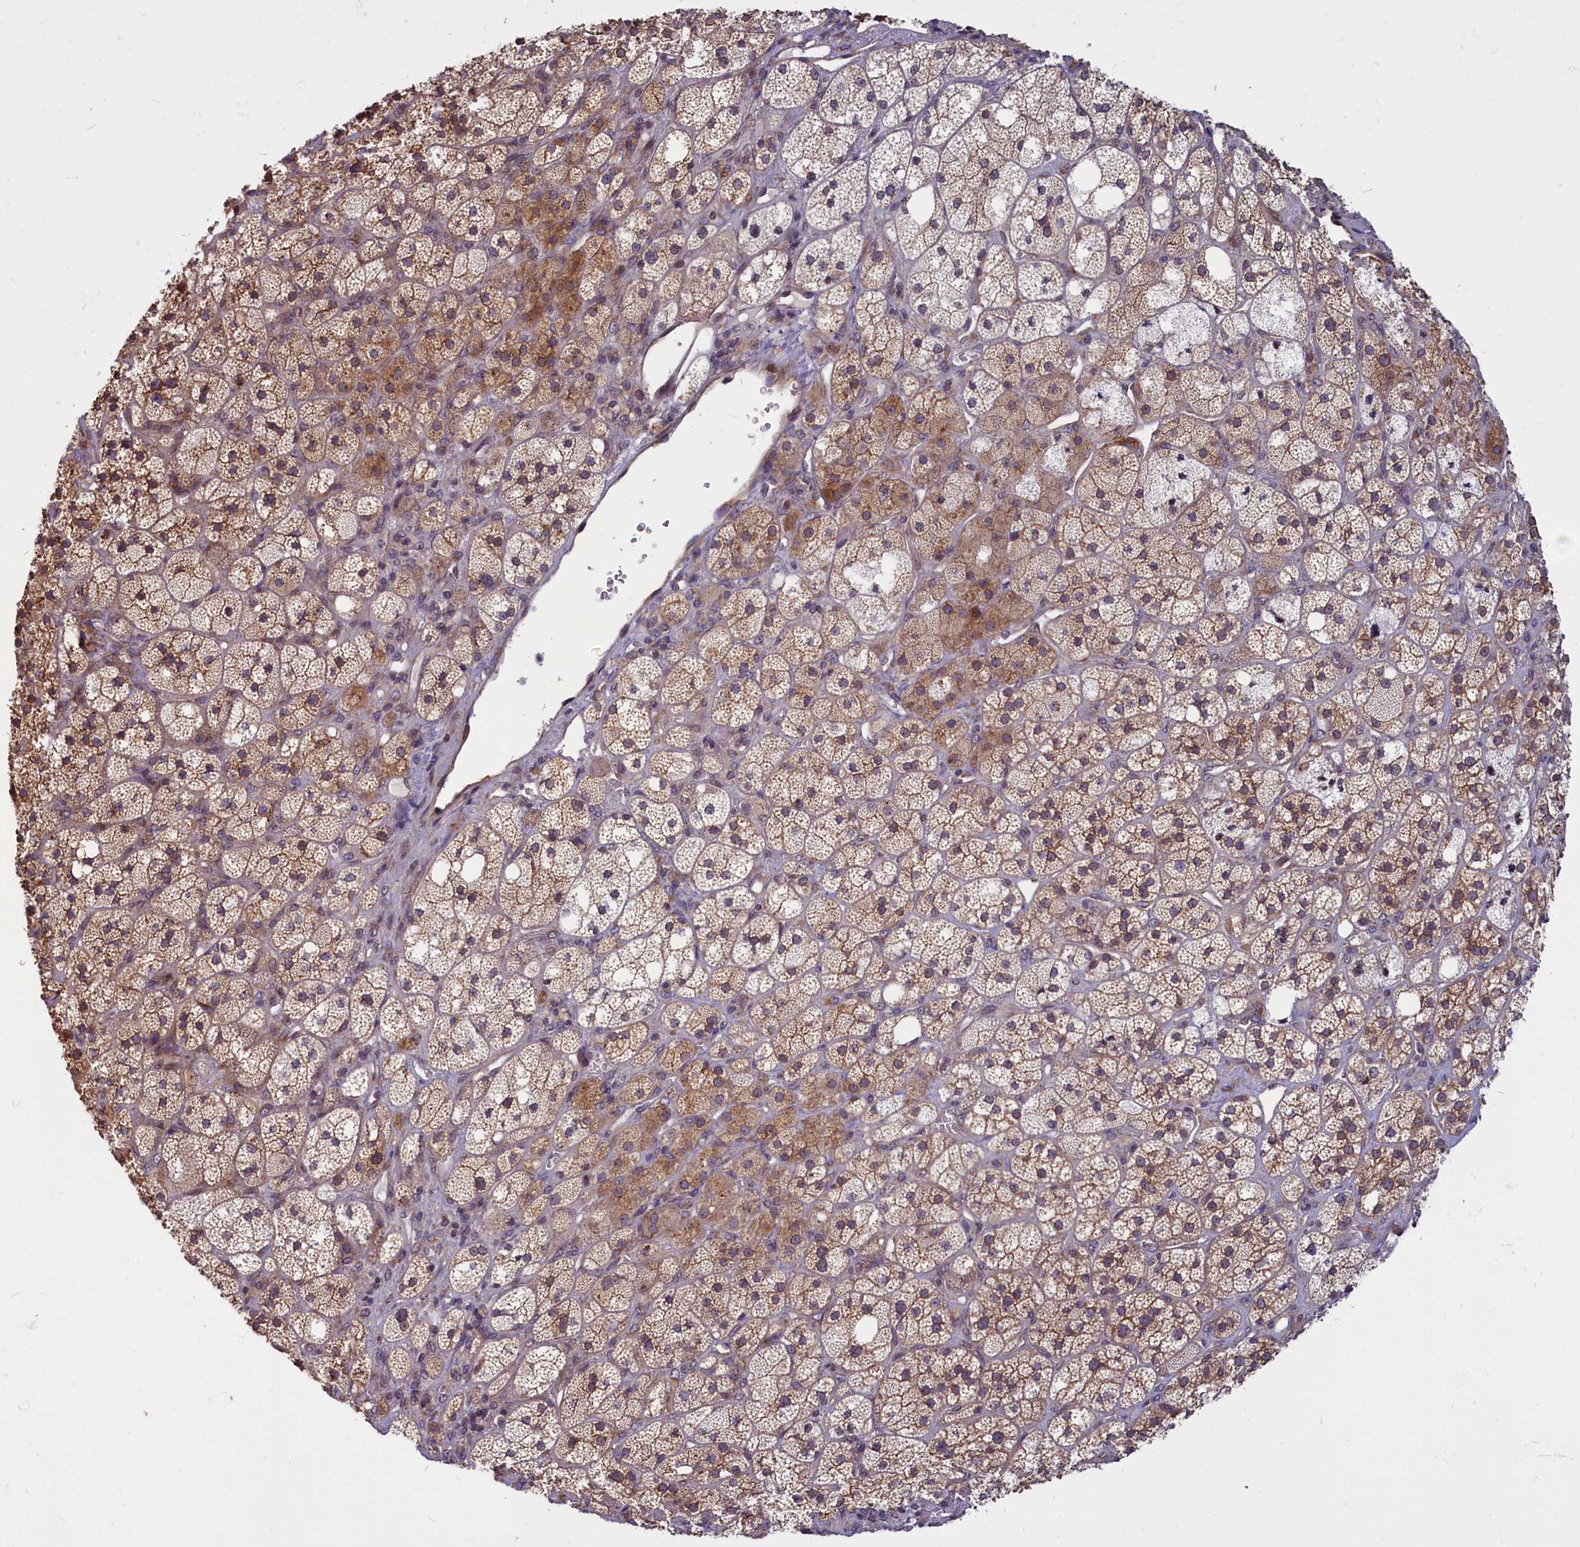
{"staining": {"intensity": "strong", "quantity": "25%-75%", "location": "cytoplasmic/membranous"}, "tissue": "adrenal gland", "cell_type": "Glandular cells", "image_type": "normal", "snomed": [{"axis": "morphology", "description": "Normal tissue, NOS"}, {"axis": "topography", "description": "Adrenal gland"}], "caption": "An image of human adrenal gland stained for a protein reveals strong cytoplasmic/membranous brown staining in glandular cells.", "gene": "ENSG00000274944", "patient": {"sex": "male", "age": 61}}